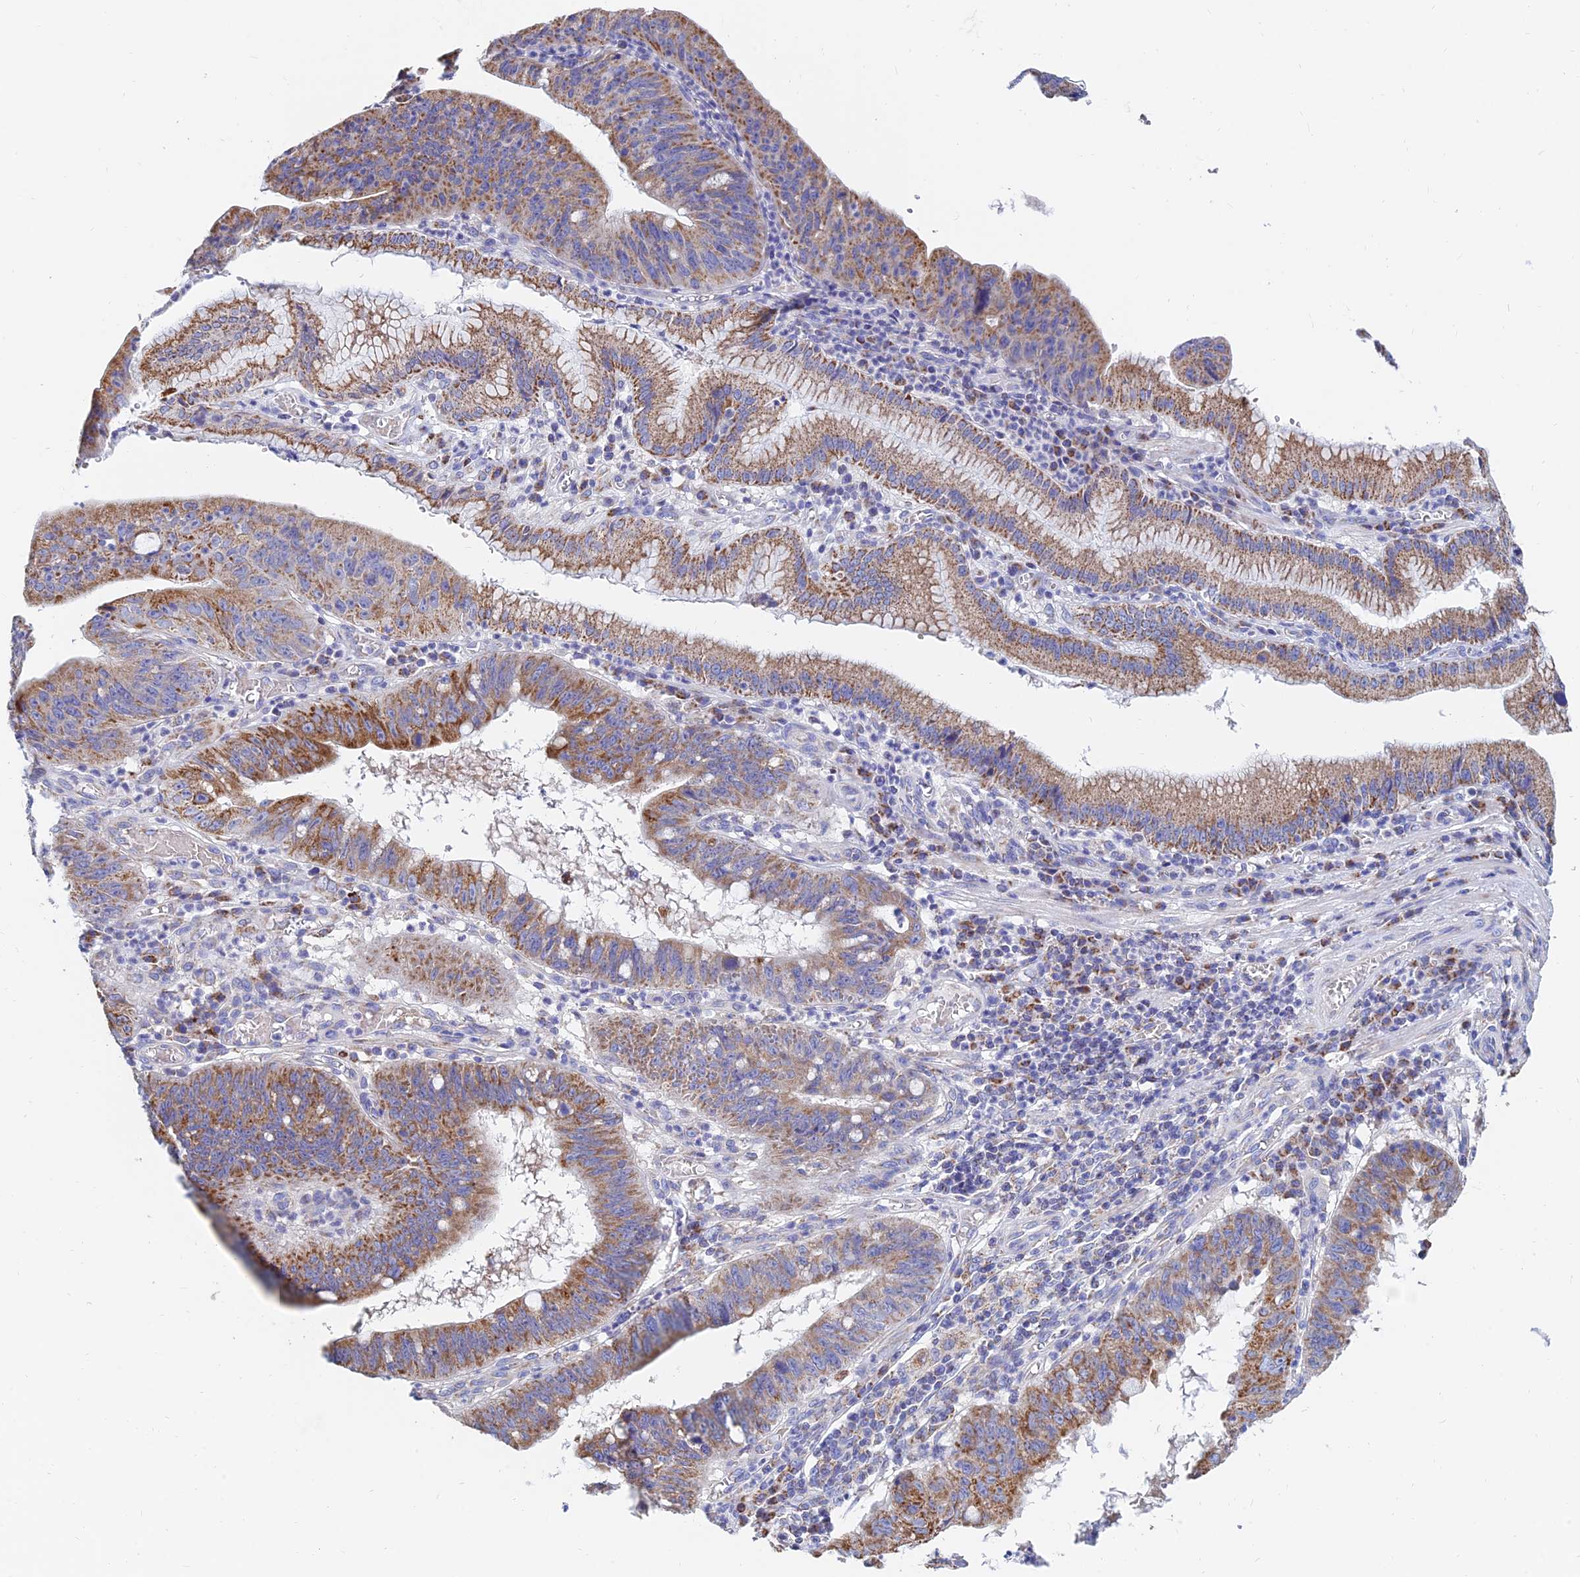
{"staining": {"intensity": "moderate", "quantity": ">75%", "location": "cytoplasmic/membranous"}, "tissue": "stomach cancer", "cell_type": "Tumor cells", "image_type": "cancer", "snomed": [{"axis": "morphology", "description": "Adenocarcinoma, NOS"}, {"axis": "topography", "description": "Stomach"}], "caption": "Tumor cells reveal medium levels of moderate cytoplasmic/membranous staining in about >75% of cells in stomach cancer (adenocarcinoma). (Stains: DAB in brown, nuclei in blue, Microscopy: brightfield microscopy at high magnification).", "gene": "MGST1", "patient": {"sex": "male", "age": 59}}